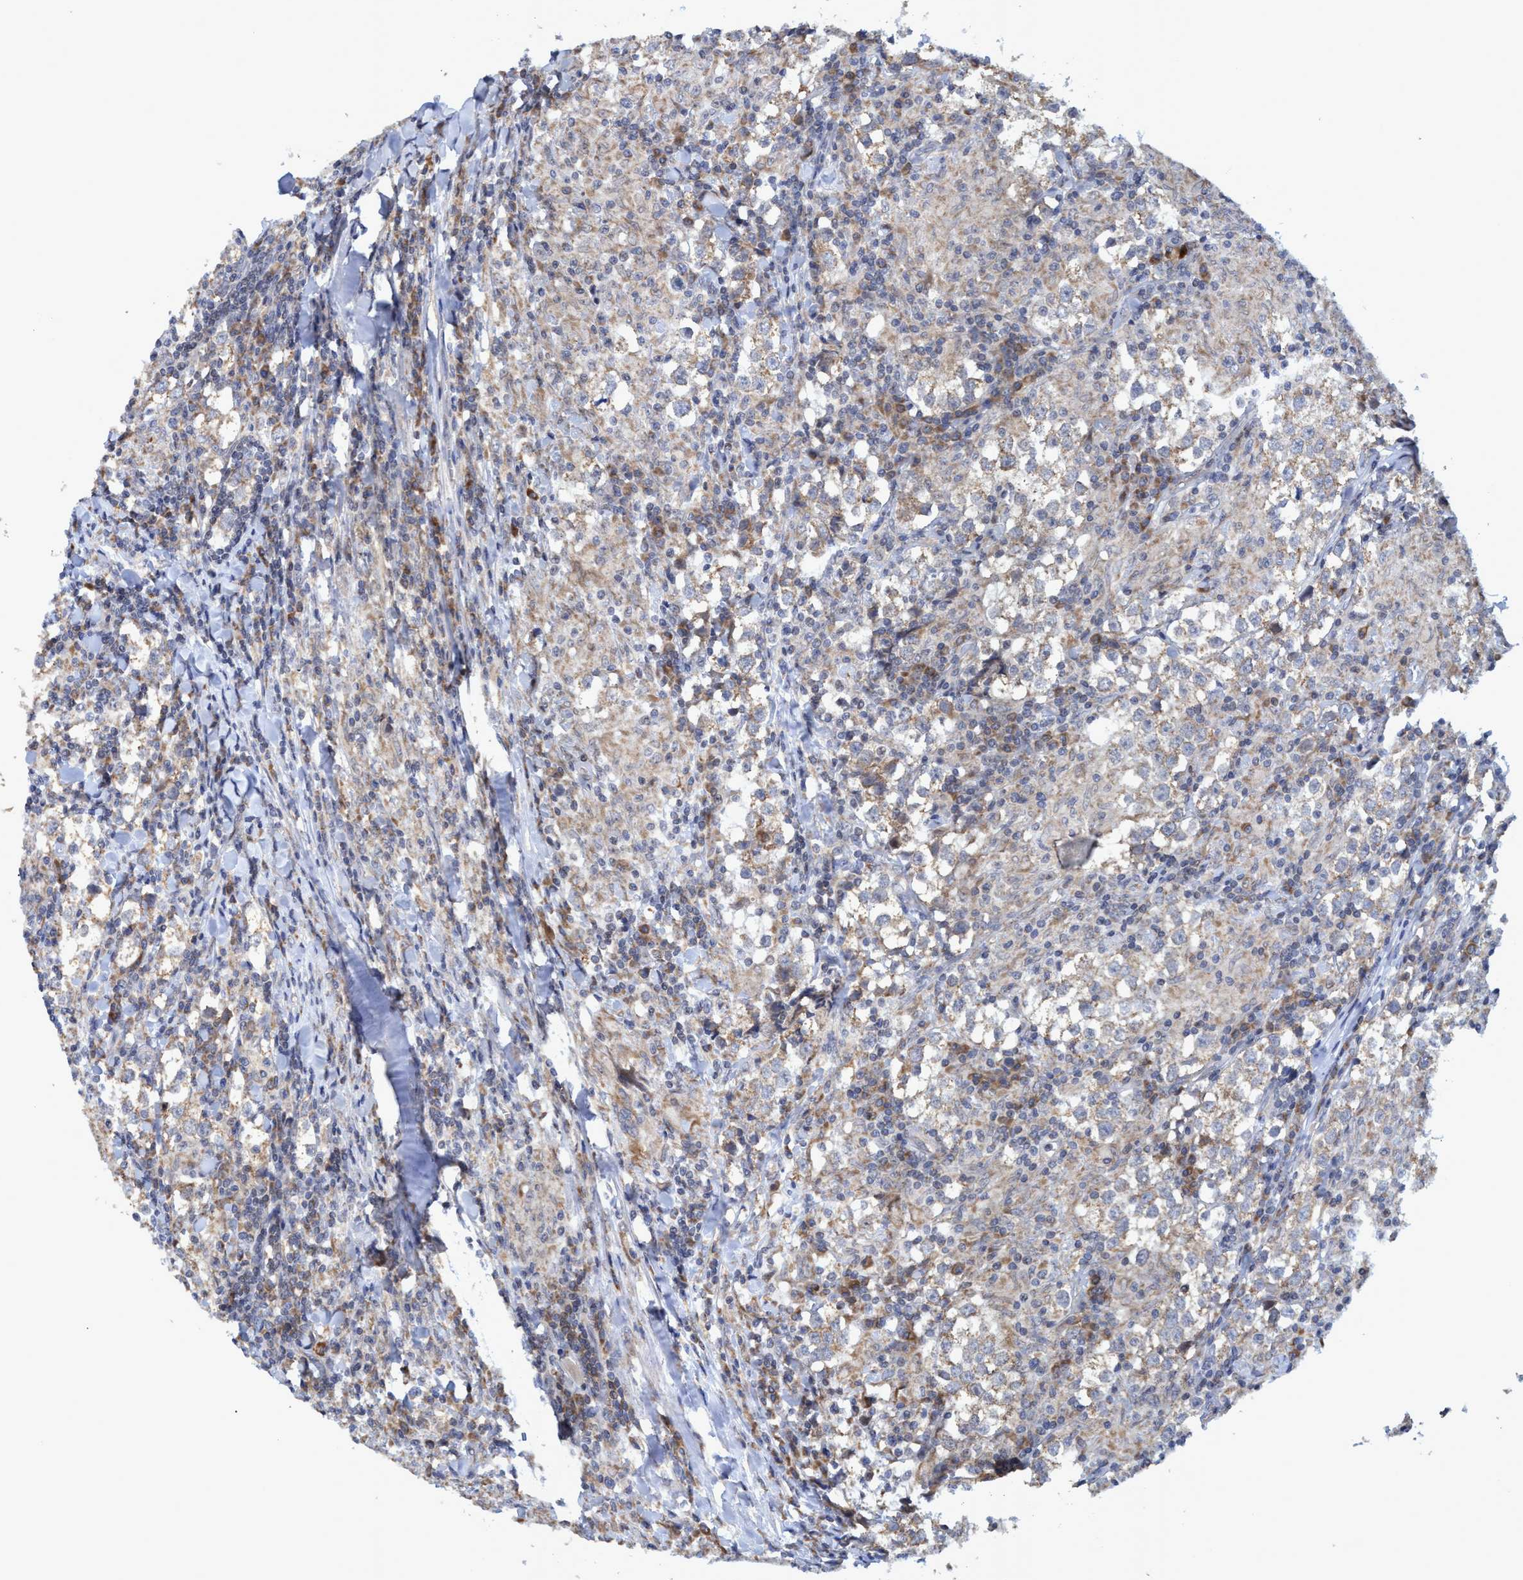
{"staining": {"intensity": "weak", "quantity": ">75%", "location": "cytoplasmic/membranous"}, "tissue": "testis cancer", "cell_type": "Tumor cells", "image_type": "cancer", "snomed": [{"axis": "morphology", "description": "Seminoma, NOS"}, {"axis": "morphology", "description": "Carcinoma, Embryonal, NOS"}, {"axis": "topography", "description": "Testis"}], "caption": "The histopathology image reveals staining of testis cancer (embryonal carcinoma), revealing weak cytoplasmic/membranous protein expression (brown color) within tumor cells.", "gene": "NAT16", "patient": {"sex": "male", "age": 36}}